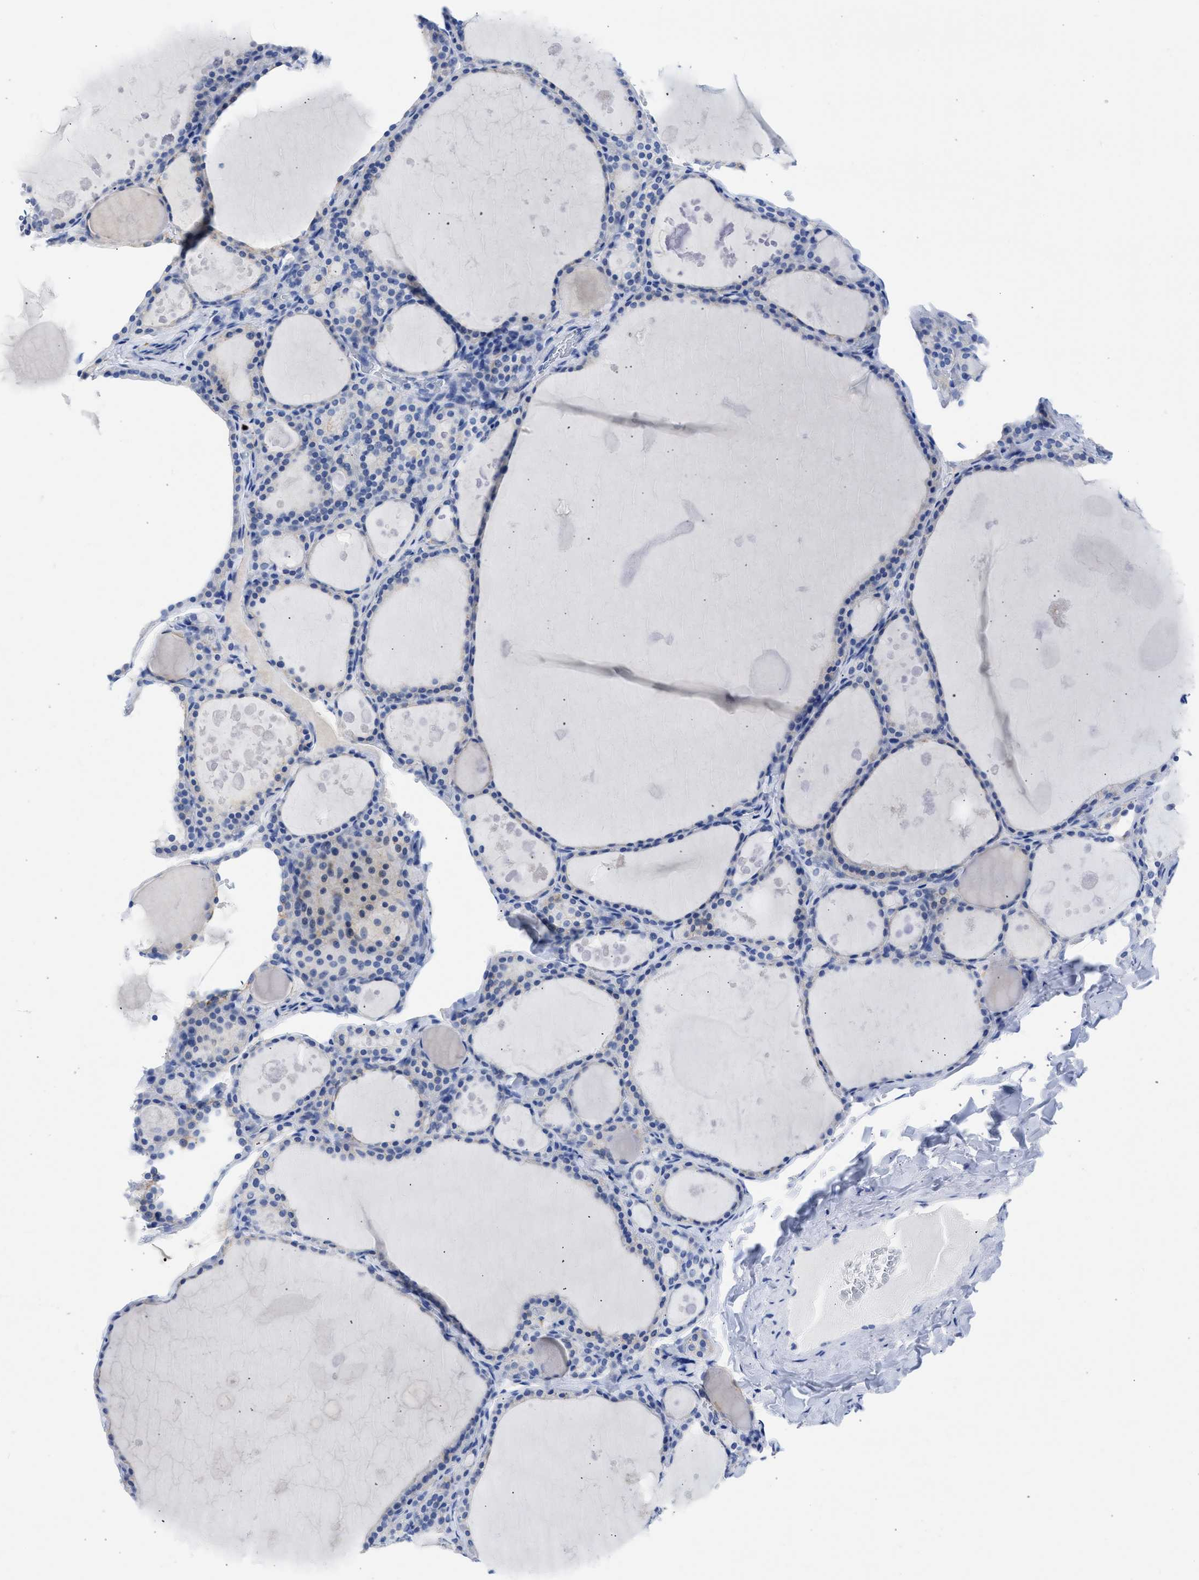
{"staining": {"intensity": "weak", "quantity": "<25%", "location": "cytoplasmic/membranous"}, "tissue": "thyroid gland", "cell_type": "Glandular cells", "image_type": "normal", "snomed": [{"axis": "morphology", "description": "Normal tissue, NOS"}, {"axis": "topography", "description": "Thyroid gland"}], "caption": "Immunohistochemical staining of benign human thyroid gland exhibits no significant staining in glandular cells. Brightfield microscopy of IHC stained with DAB (brown) and hematoxylin (blue), captured at high magnification.", "gene": "NCAM1", "patient": {"sex": "male", "age": 56}}